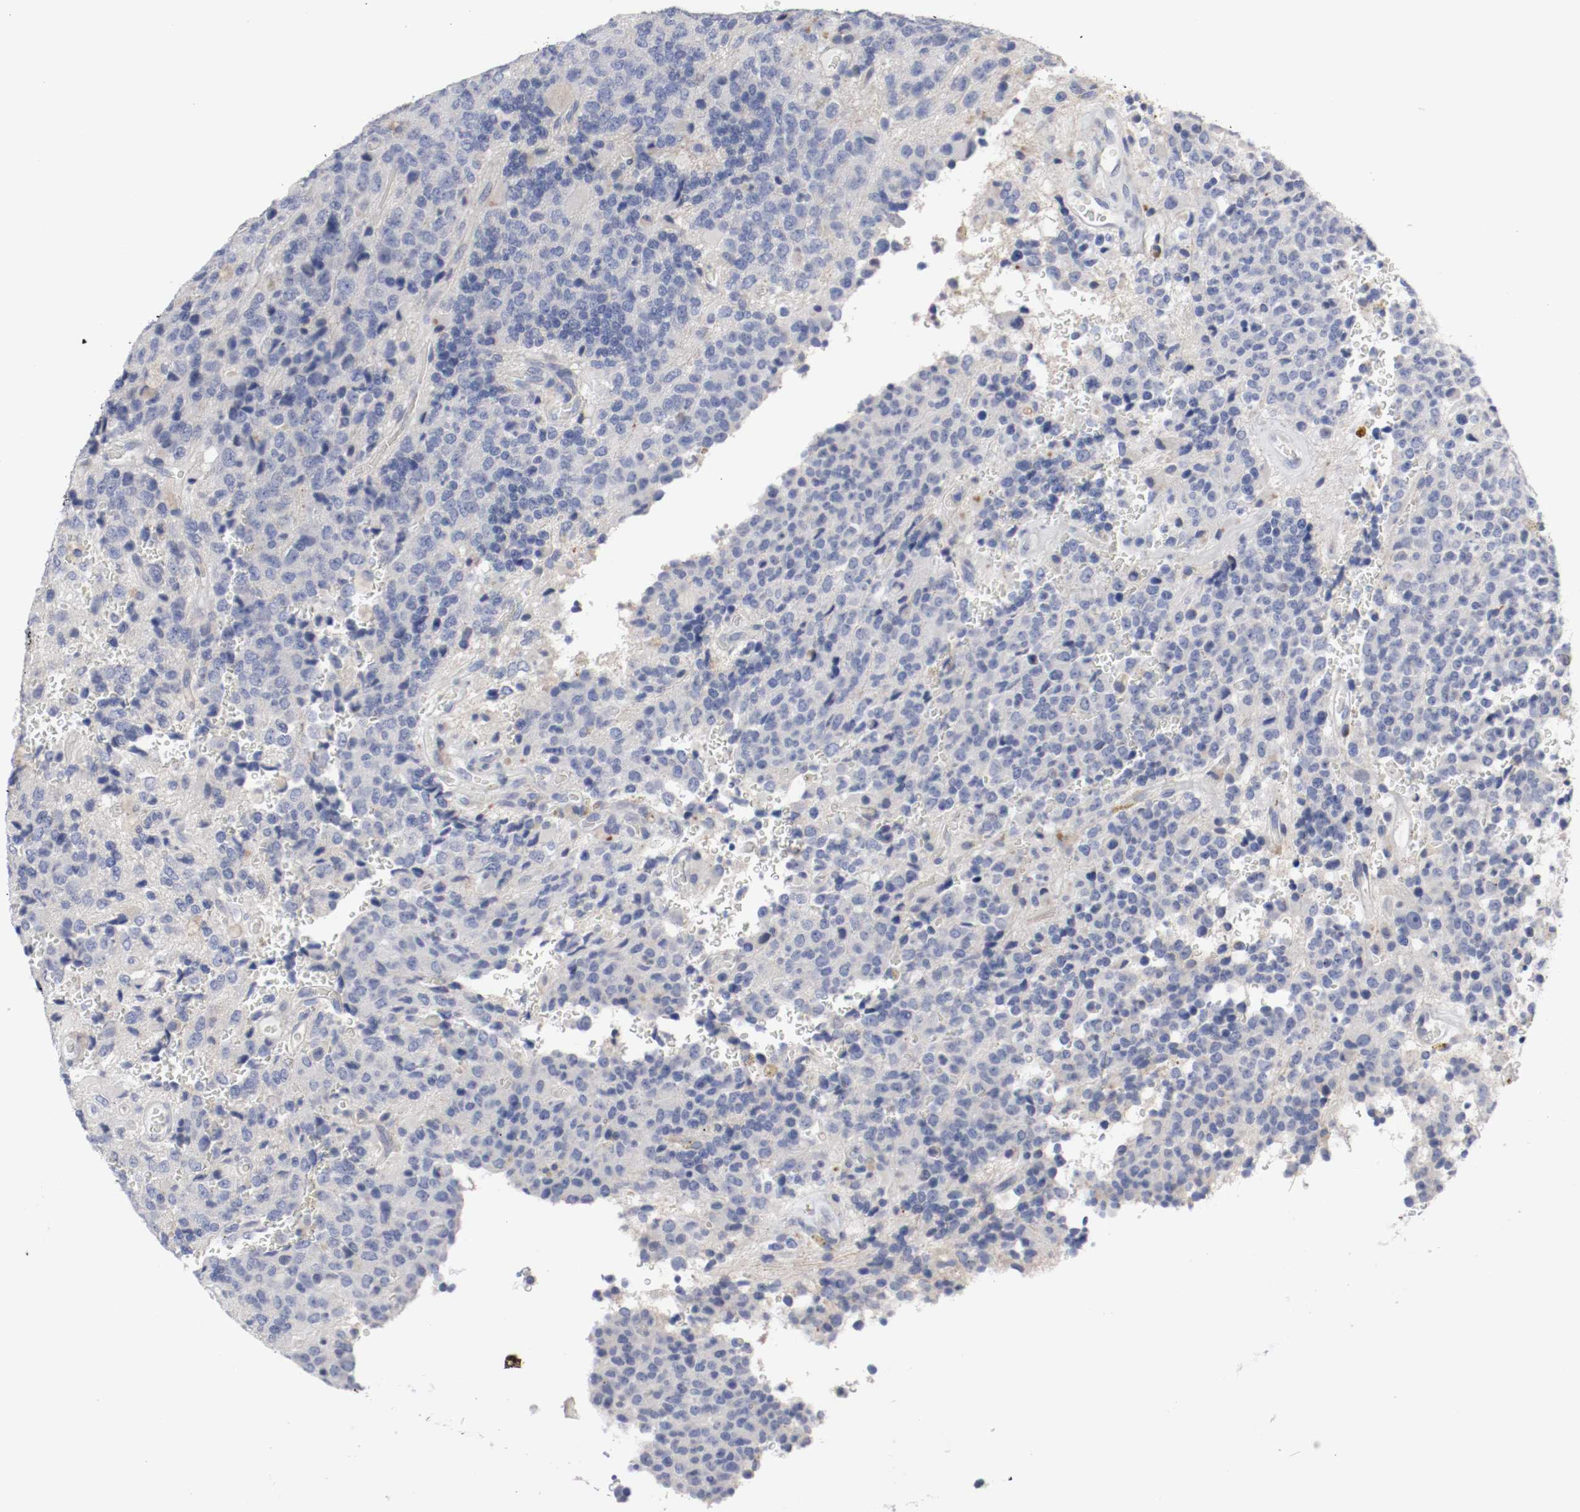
{"staining": {"intensity": "negative", "quantity": "none", "location": "none"}, "tissue": "glioma", "cell_type": "Tumor cells", "image_type": "cancer", "snomed": [{"axis": "morphology", "description": "Glioma, malignant, High grade"}, {"axis": "topography", "description": "pancreas cauda"}], "caption": "The image exhibits no significant positivity in tumor cells of high-grade glioma (malignant).", "gene": "KIT", "patient": {"sex": "male", "age": 60}}